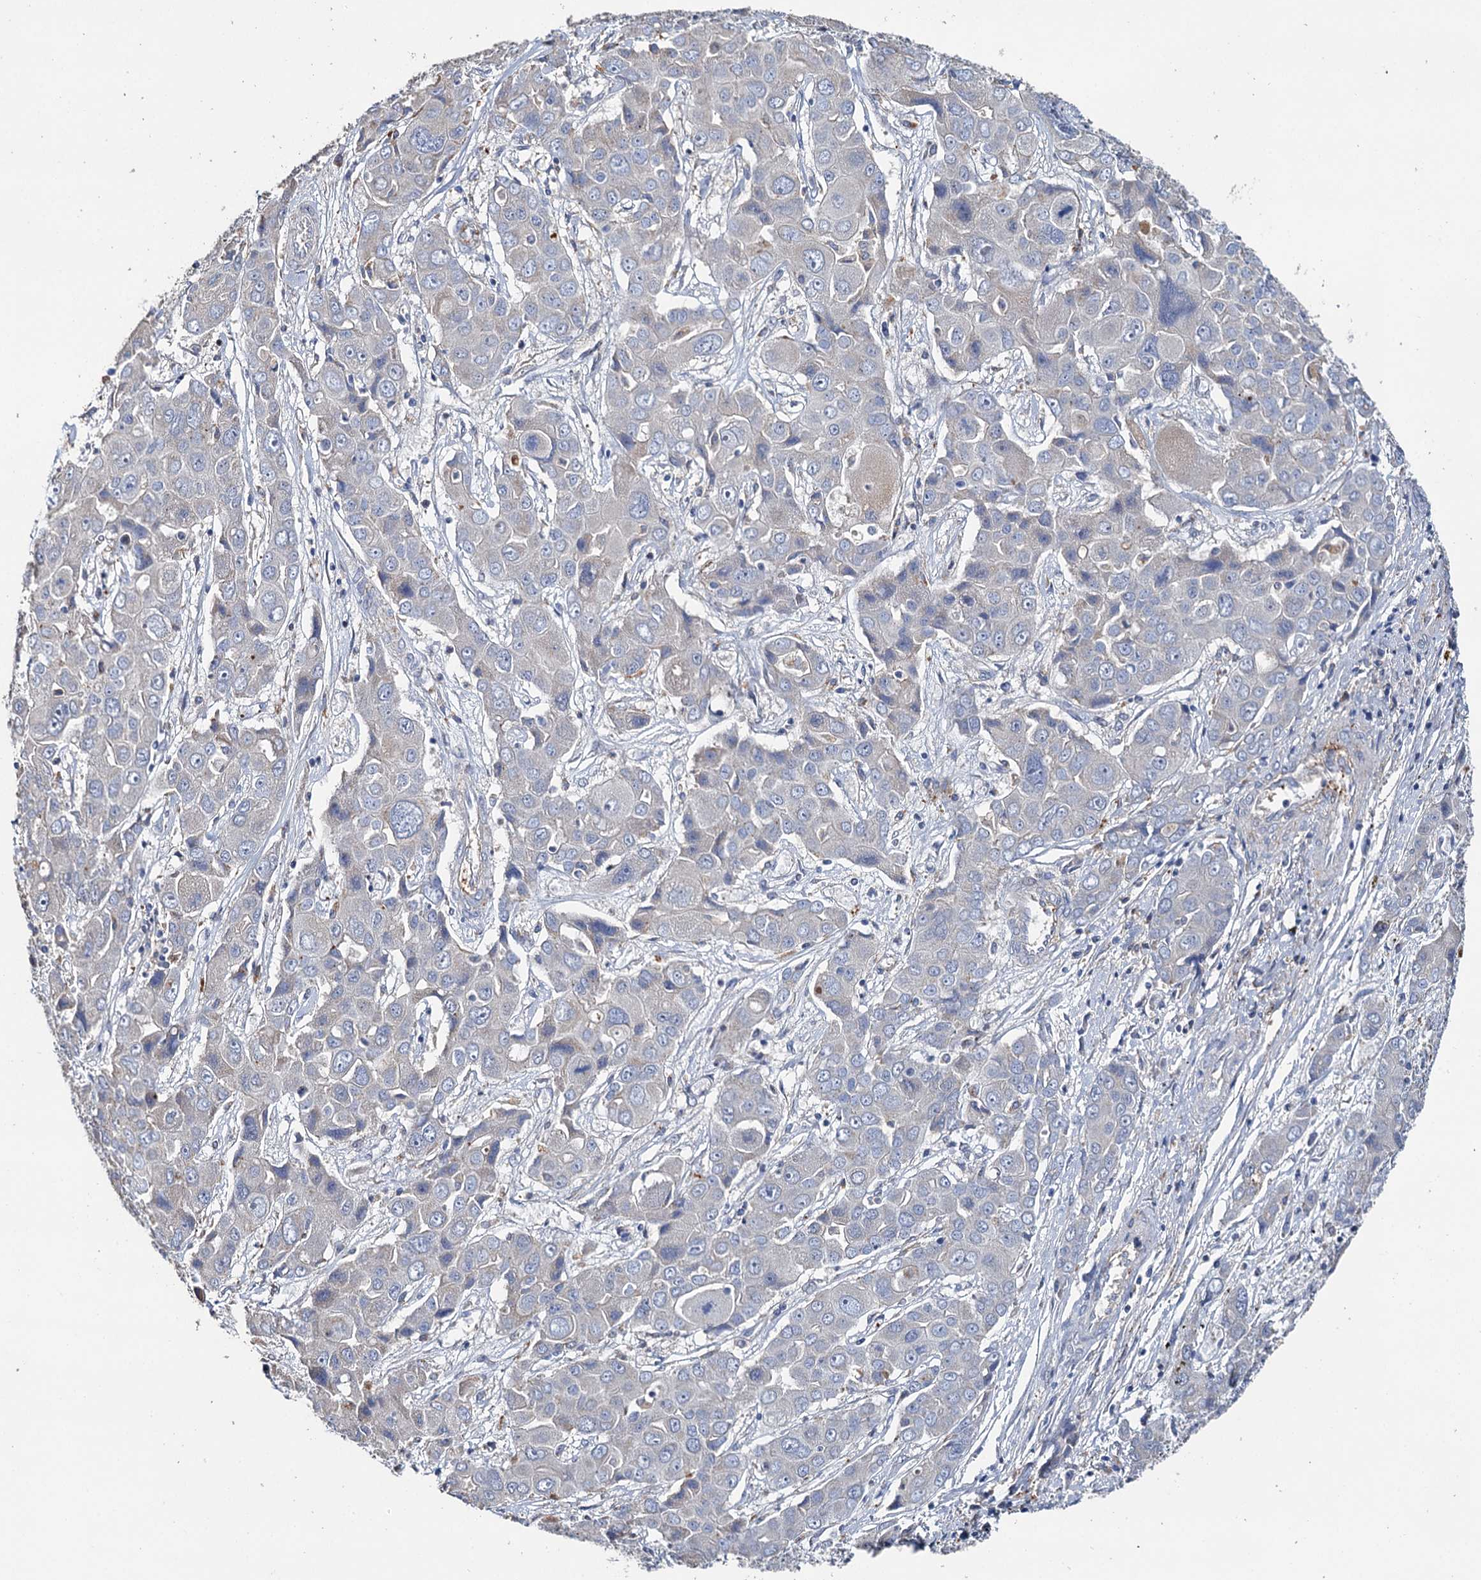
{"staining": {"intensity": "negative", "quantity": "none", "location": "none"}, "tissue": "liver cancer", "cell_type": "Tumor cells", "image_type": "cancer", "snomed": [{"axis": "morphology", "description": "Cholangiocarcinoma"}, {"axis": "topography", "description": "Liver"}], "caption": "Liver cancer (cholangiocarcinoma) stained for a protein using immunohistochemistry reveals no expression tumor cells.", "gene": "DNAH6", "patient": {"sex": "male", "age": 67}}